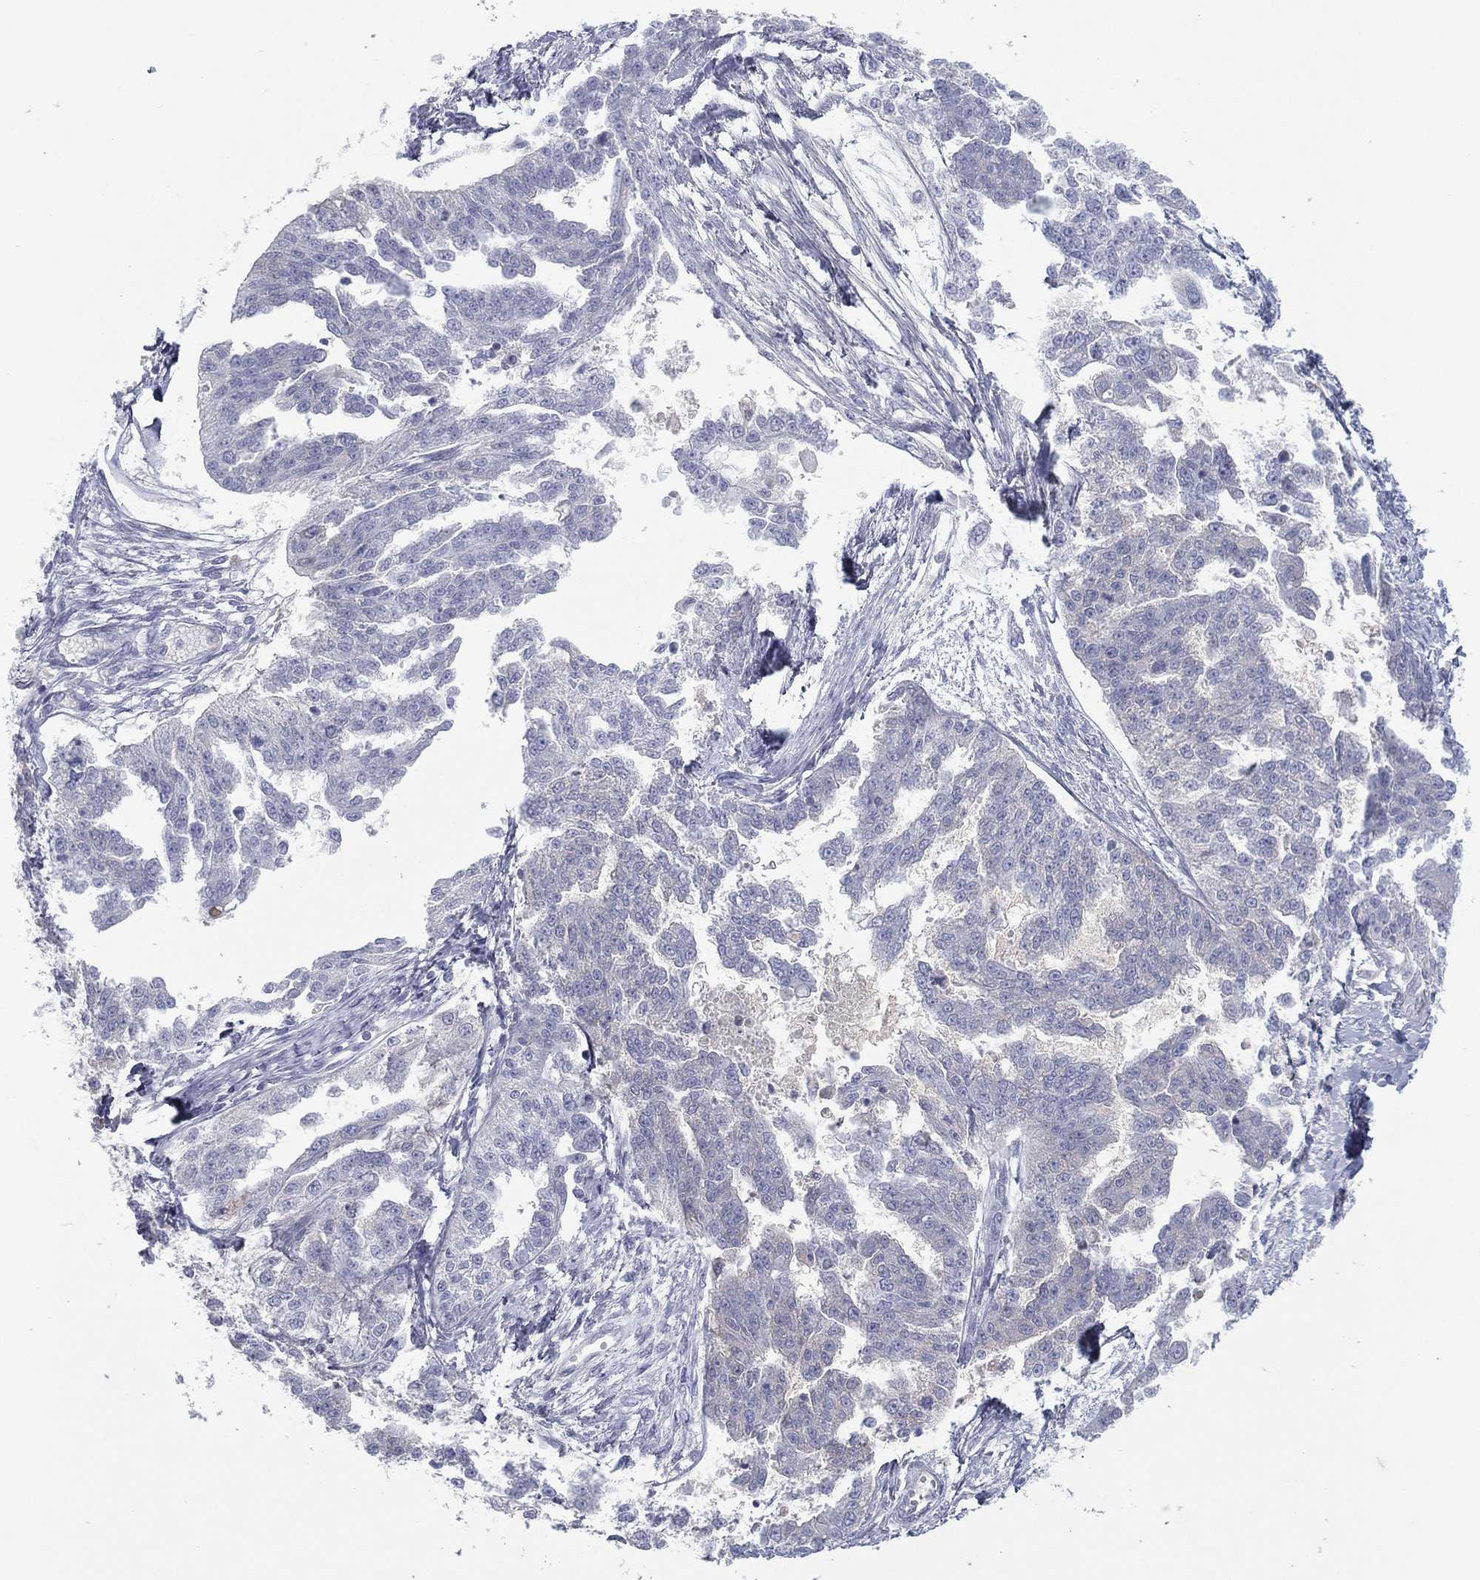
{"staining": {"intensity": "negative", "quantity": "none", "location": "none"}, "tissue": "ovarian cancer", "cell_type": "Tumor cells", "image_type": "cancer", "snomed": [{"axis": "morphology", "description": "Cystadenocarcinoma, serous, NOS"}, {"axis": "topography", "description": "Ovary"}], "caption": "IHC photomicrograph of human ovarian serous cystadenocarcinoma stained for a protein (brown), which displays no expression in tumor cells.", "gene": "CPT1B", "patient": {"sex": "female", "age": 58}}